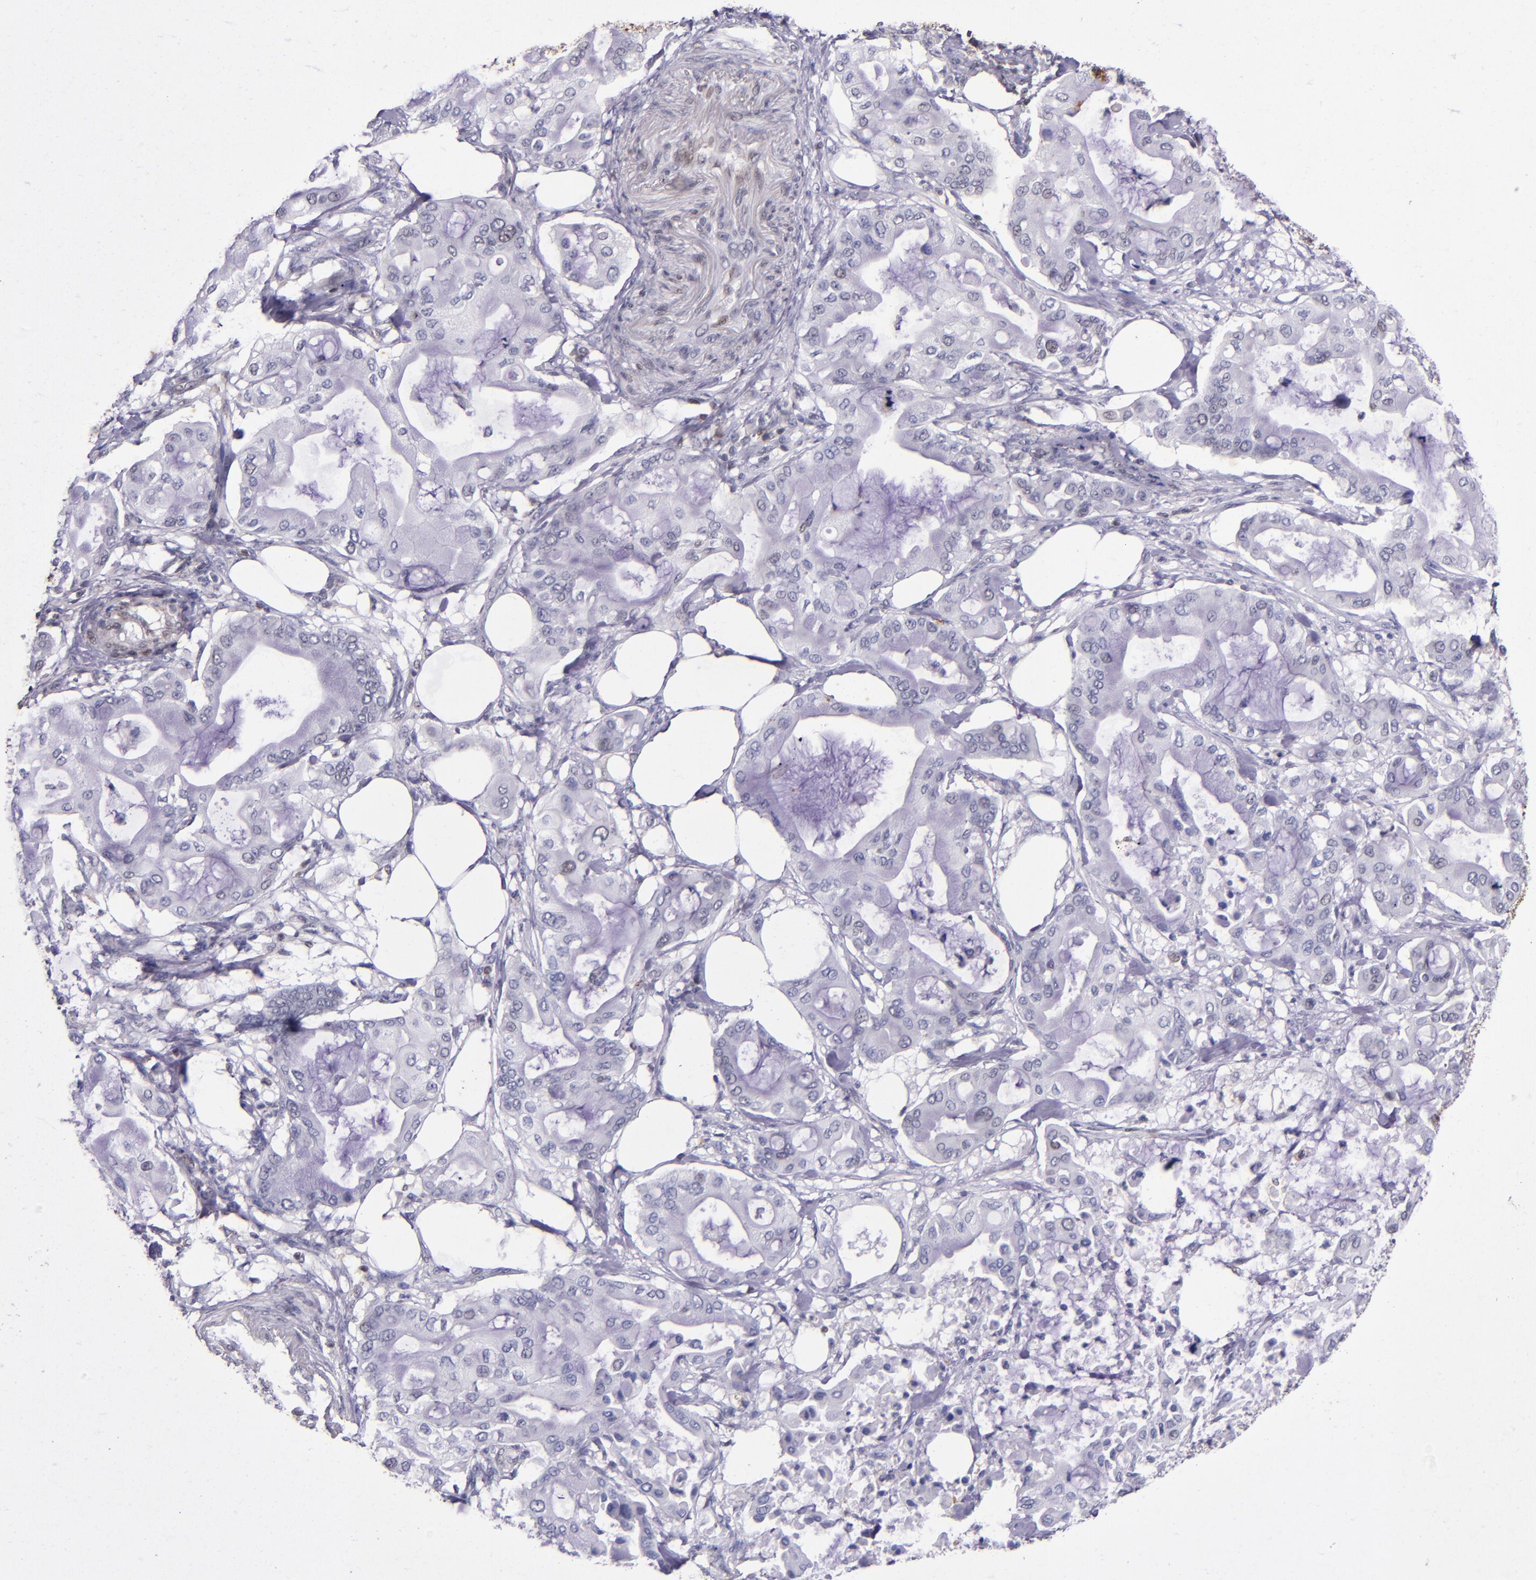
{"staining": {"intensity": "negative", "quantity": "none", "location": "none"}, "tissue": "pancreatic cancer", "cell_type": "Tumor cells", "image_type": "cancer", "snomed": [{"axis": "morphology", "description": "Adenocarcinoma, NOS"}, {"axis": "morphology", "description": "Adenocarcinoma, metastatic, NOS"}, {"axis": "topography", "description": "Lymph node"}, {"axis": "topography", "description": "Pancreas"}, {"axis": "topography", "description": "Duodenum"}], "caption": "The IHC photomicrograph has no significant positivity in tumor cells of pancreatic adenocarcinoma tissue. (IHC, brightfield microscopy, high magnification).", "gene": "MGMT", "patient": {"sex": "female", "age": 64}}